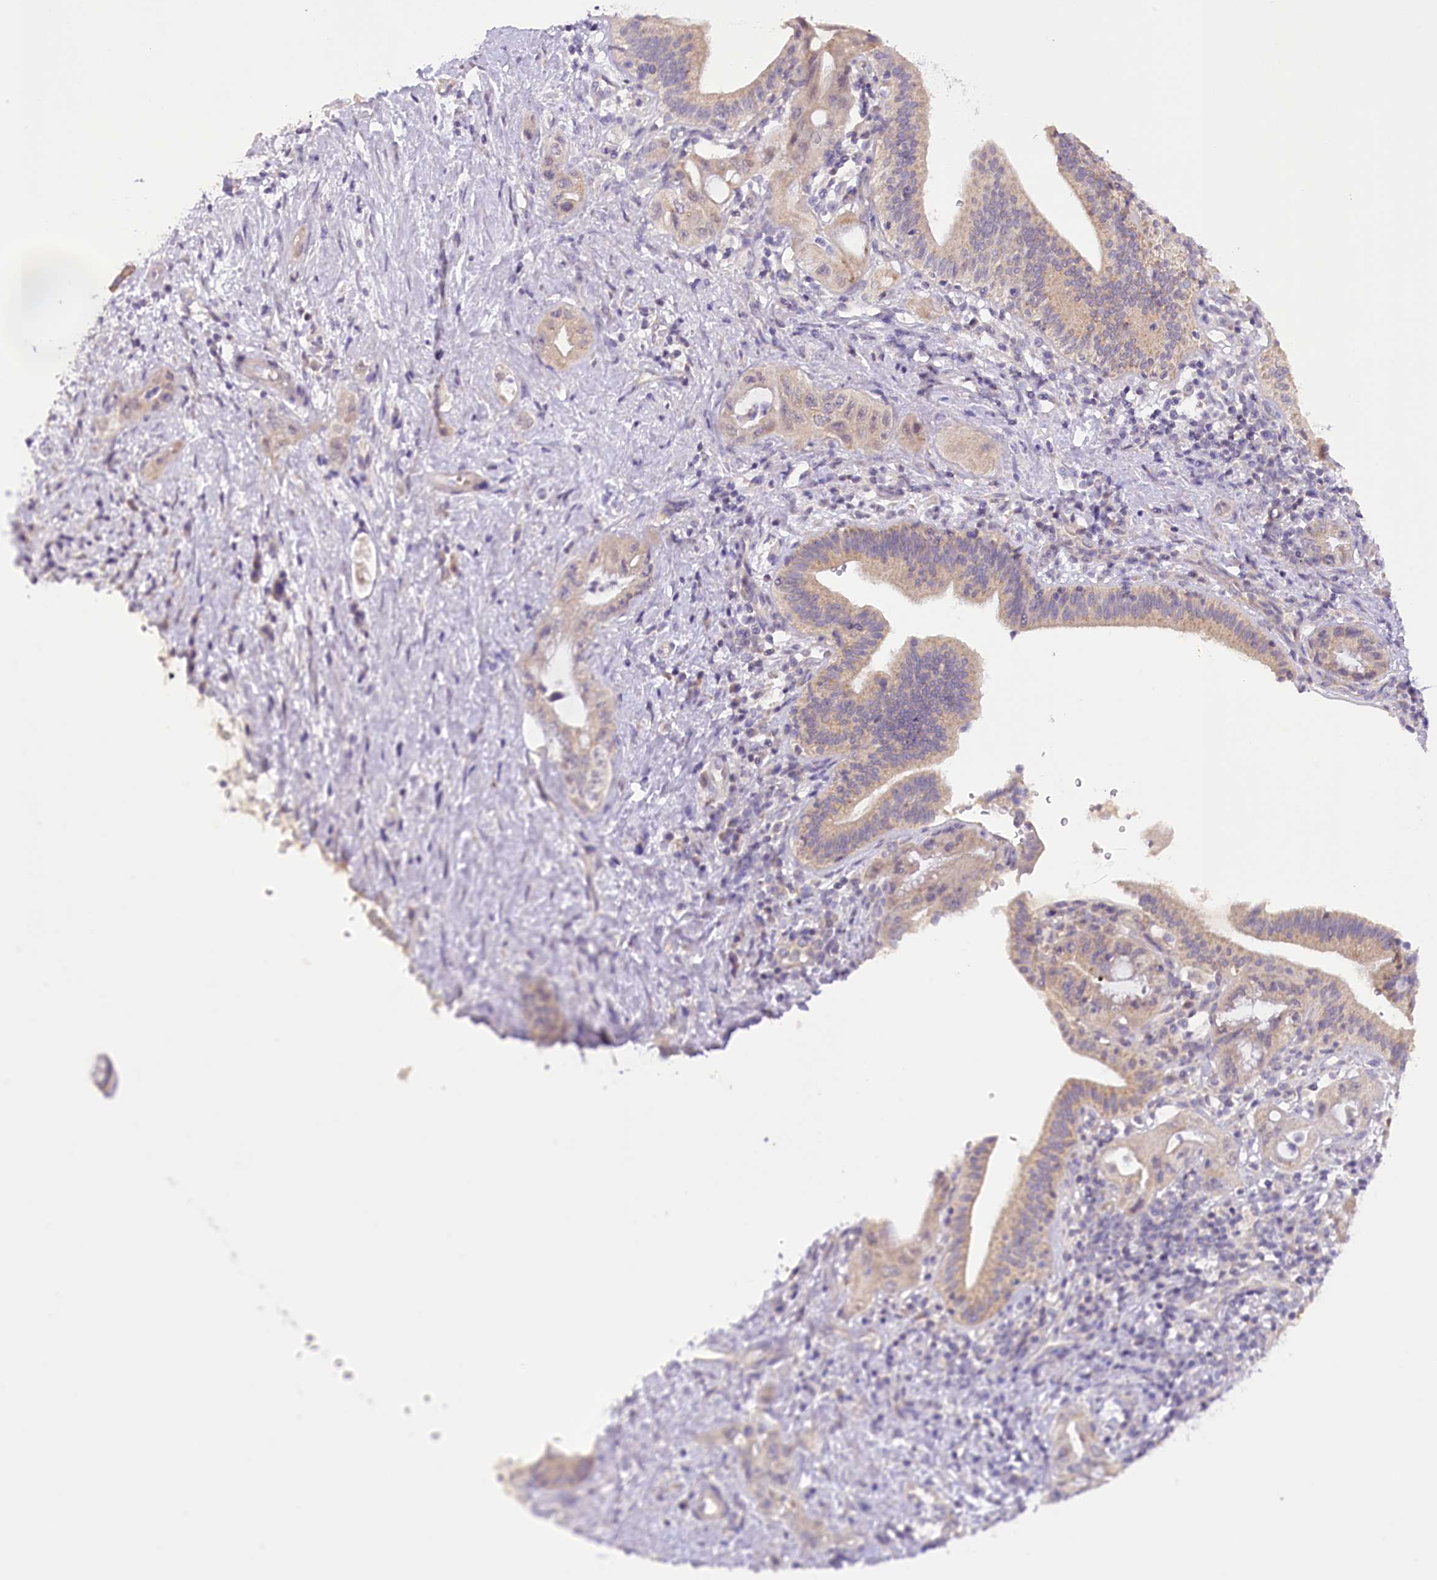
{"staining": {"intensity": "weak", "quantity": "25%-75%", "location": "cytoplasmic/membranous"}, "tissue": "pancreatic cancer", "cell_type": "Tumor cells", "image_type": "cancer", "snomed": [{"axis": "morphology", "description": "Adenocarcinoma, NOS"}, {"axis": "topography", "description": "Pancreas"}], "caption": "Tumor cells demonstrate weak cytoplasmic/membranous expression in about 25%-75% of cells in adenocarcinoma (pancreatic).", "gene": "DCUN1D1", "patient": {"sex": "female", "age": 73}}